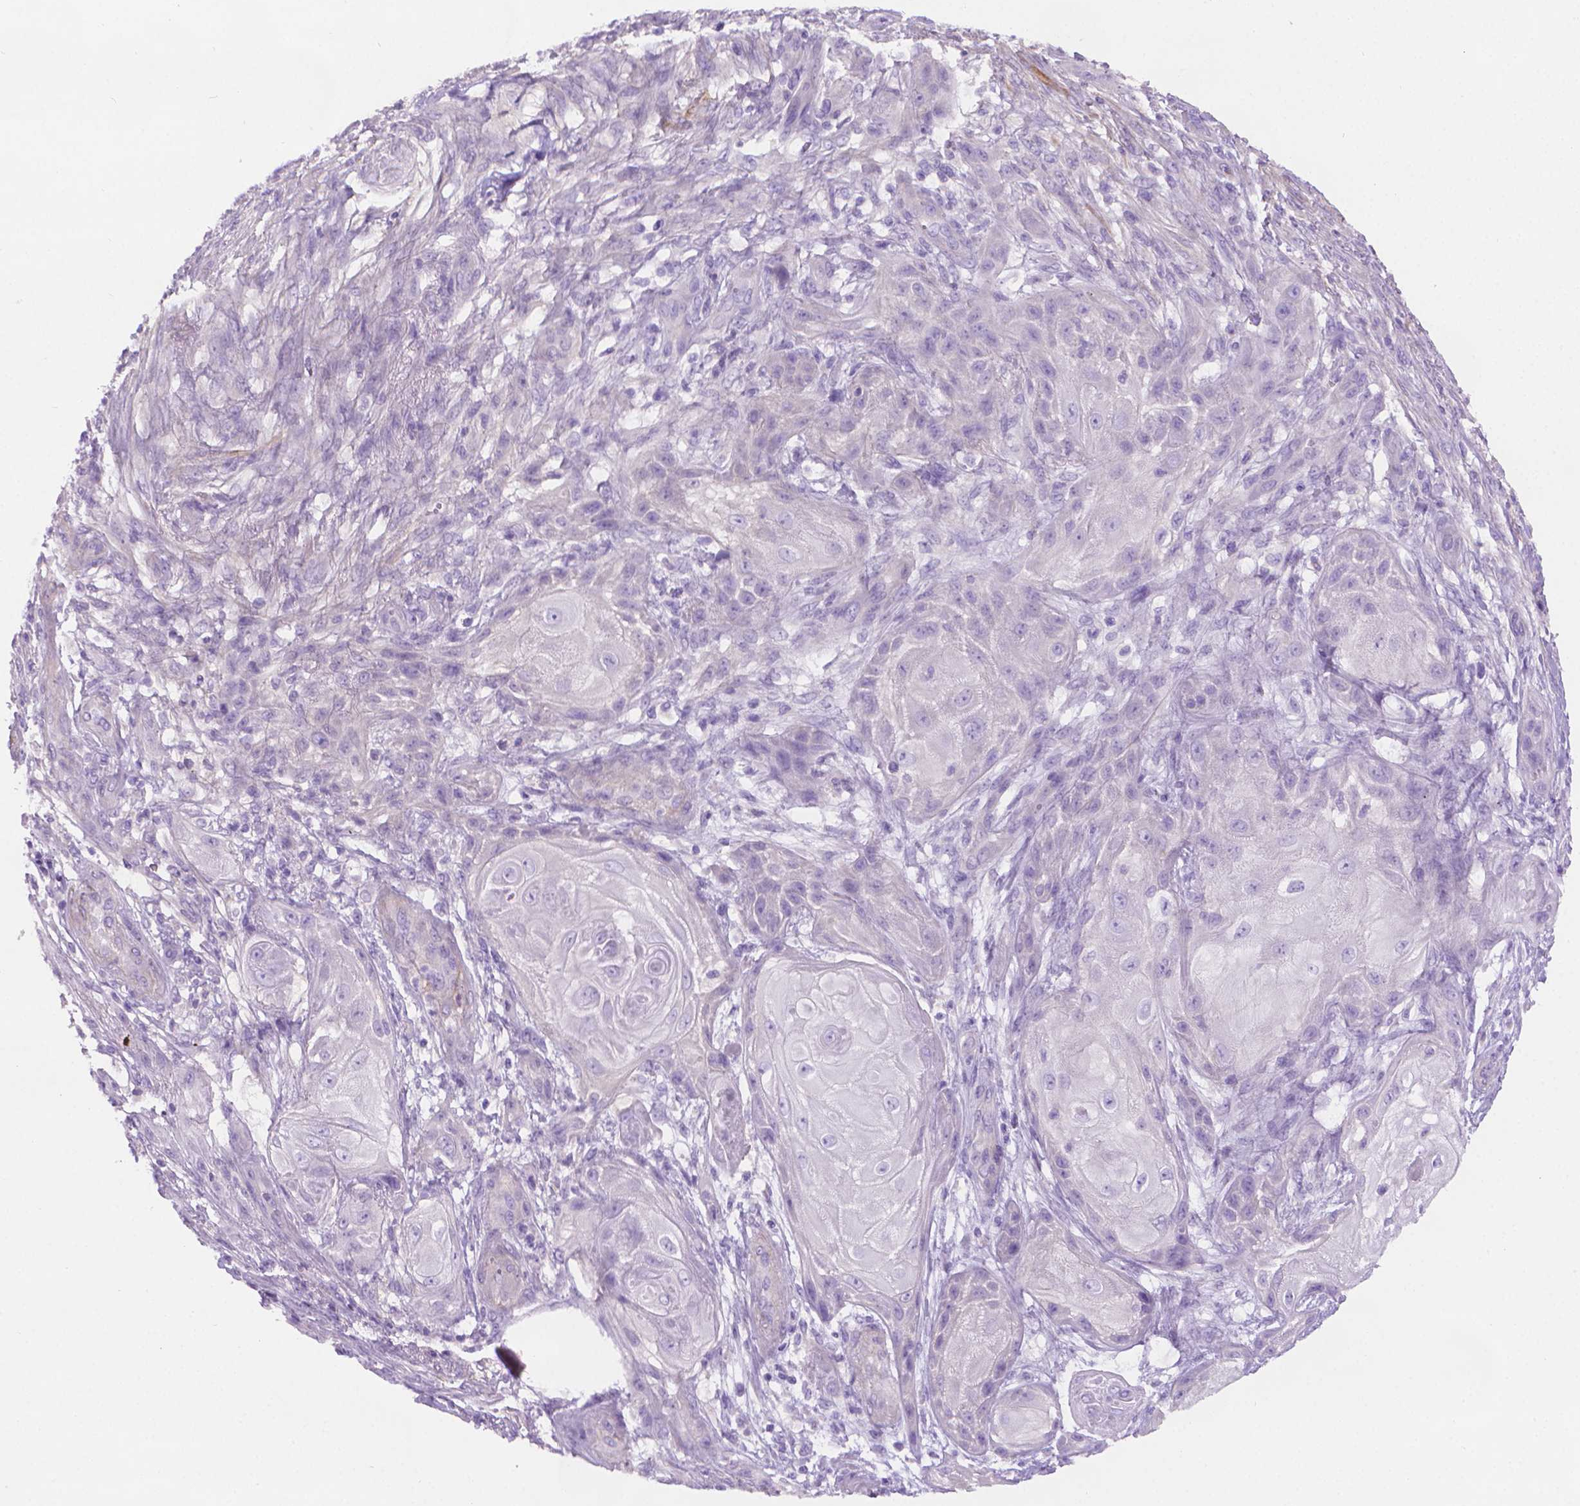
{"staining": {"intensity": "negative", "quantity": "none", "location": "none"}, "tissue": "skin cancer", "cell_type": "Tumor cells", "image_type": "cancer", "snomed": [{"axis": "morphology", "description": "Squamous cell carcinoma, NOS"}, {"axis": "topography", "description": "Skin"}], "caption": "Immunohistochemistry of skin cancer (squamous cell carcinoma) shows no staining in tumor cells.", "gene": "FASN", "patient": {"sex": "male", "age": 62}}